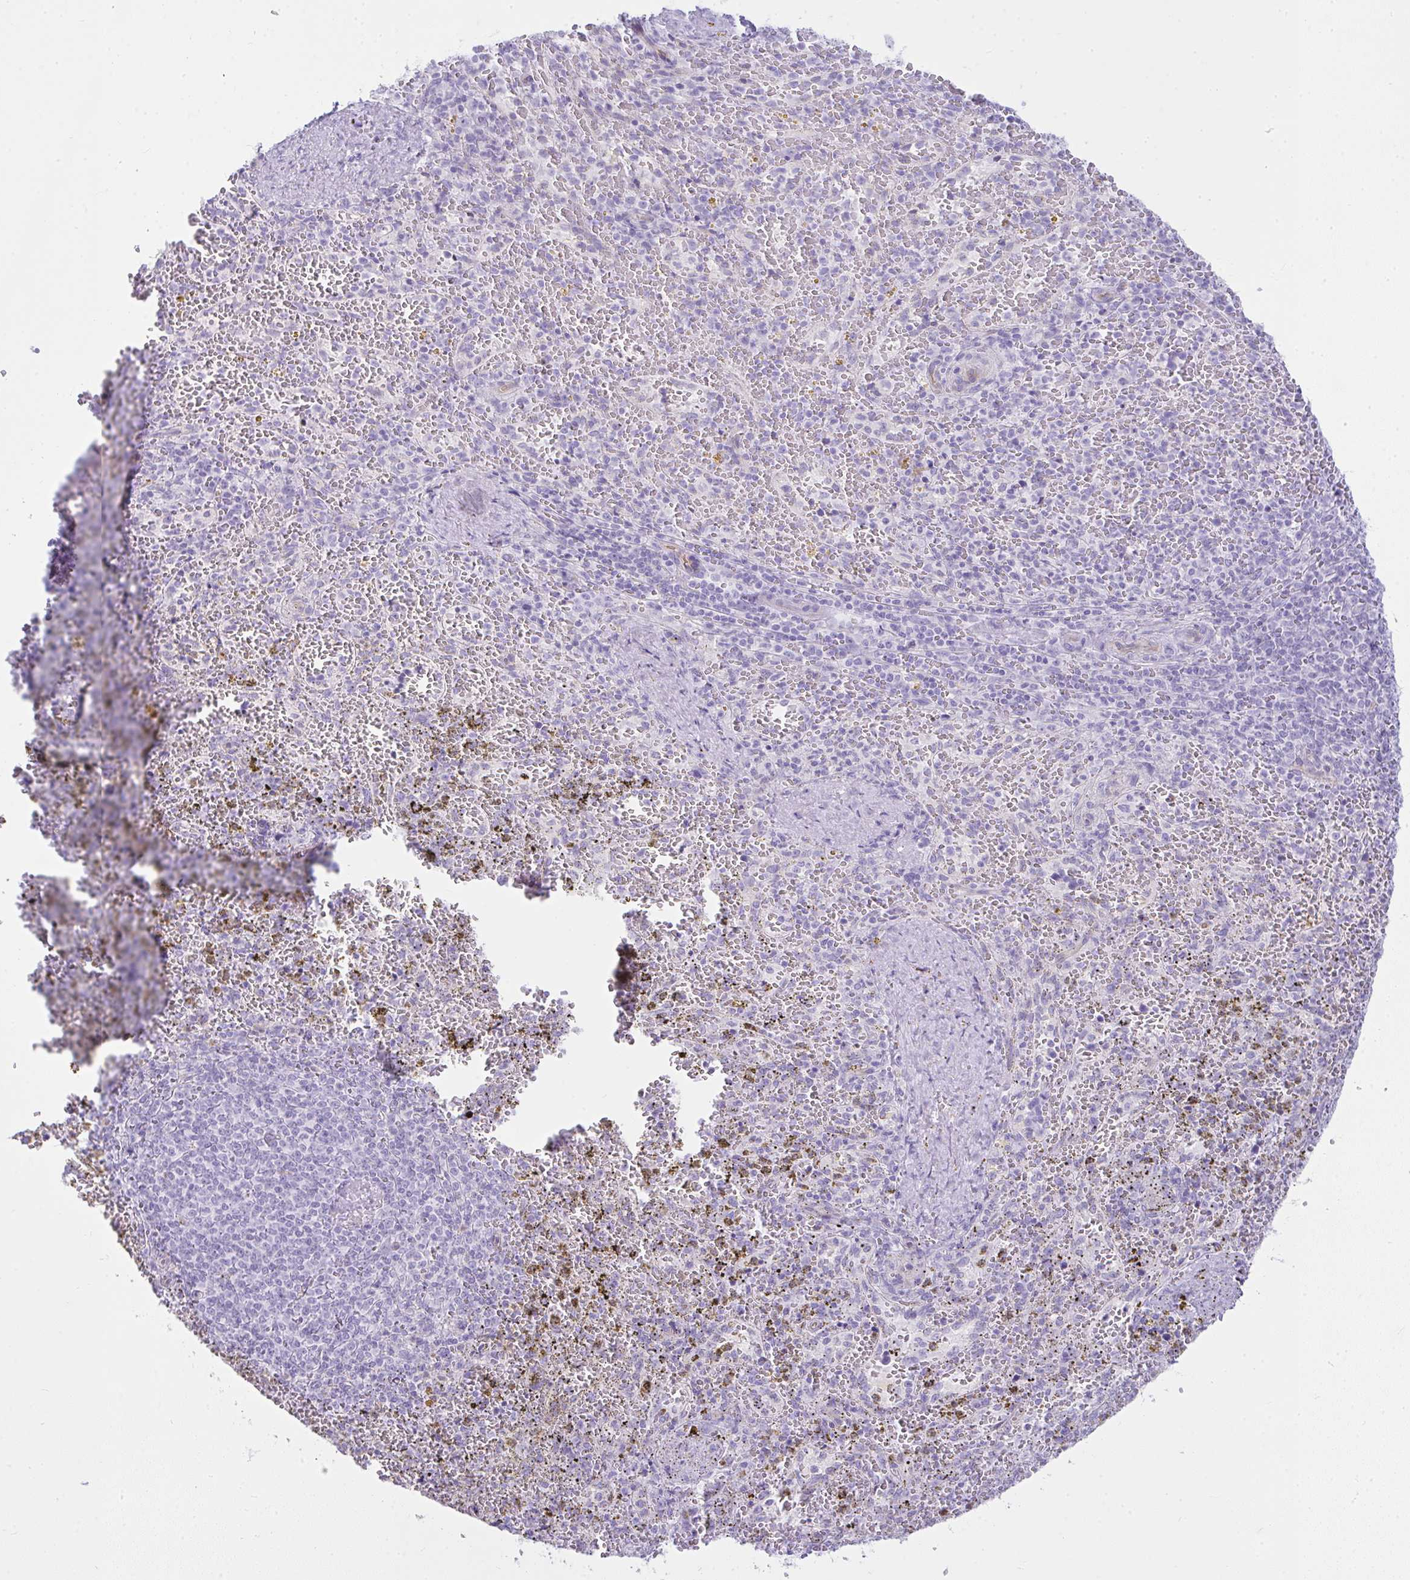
{"staining": {"intensity": "negative", "quantity": "none", "location": "none"}, "tissue": "spleen", "cell_type": "Cells in red pulp", "image_type": "normal", "snomed": [{"axis": "morphology", "description": "Normal tissue, NOS"}, {"axis": "topography", "description": "Spleen"}], "caption": "Protein analysis of unremarkable spleen reveals no significant expression in cells in red pulp. (DAB IHC visualized using brightfield microscopy, high magnification).", "gene": "RASL10A", "patient": {"sex": "female", "age": 50}}